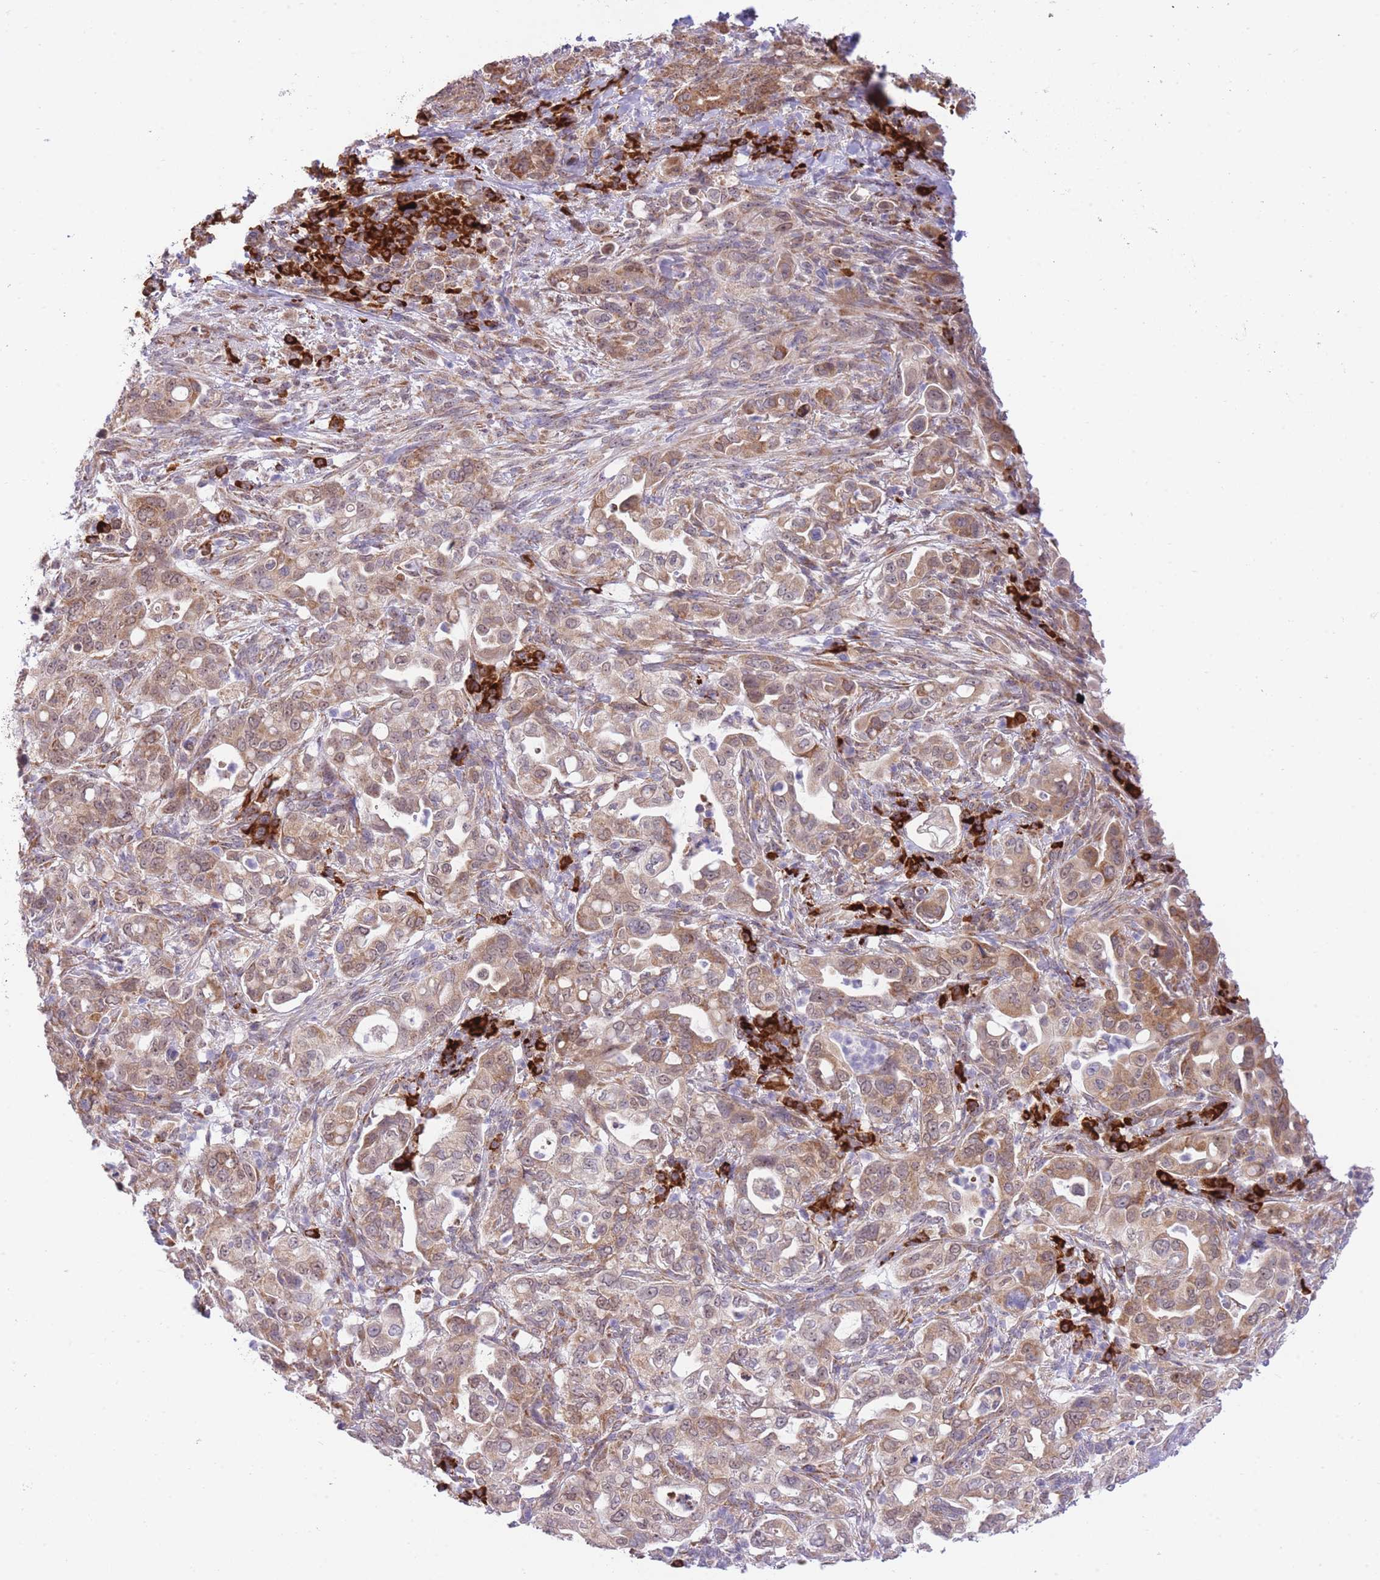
{"staining": {"intensity": "moderate", "quantity": ">75%", "location": "cytoplasmic/membranous"}, "tissue": "pancreatic cancer", "cell_type": "Tumor cells", "image_type": "cancer", "snomed": [{"axis": "morphology", "description": "Normal tissue, NOS"}, {"axis": "morphology", "description": "Adenocarcinoma, NOS"}, {"axis": "topography", "description": "Lymph node"}, {"axis": "topography", "description": "Pancreas"}], "caption": "Immunohistochemistry (IHC) (DAB (3,3'-diaminobenzidine)) staining of human pancreatic adenocarcinoma exhibits moderate cytoplasmic/membranous protein positivity in about >75% of tumor cells. Using DAB (brown) and hematoxylin (blue) stains, captured at high magnification using brightfield microscopy.", "gene": "EXOSC8", "patient": {"sex": "female", "age": 67}}